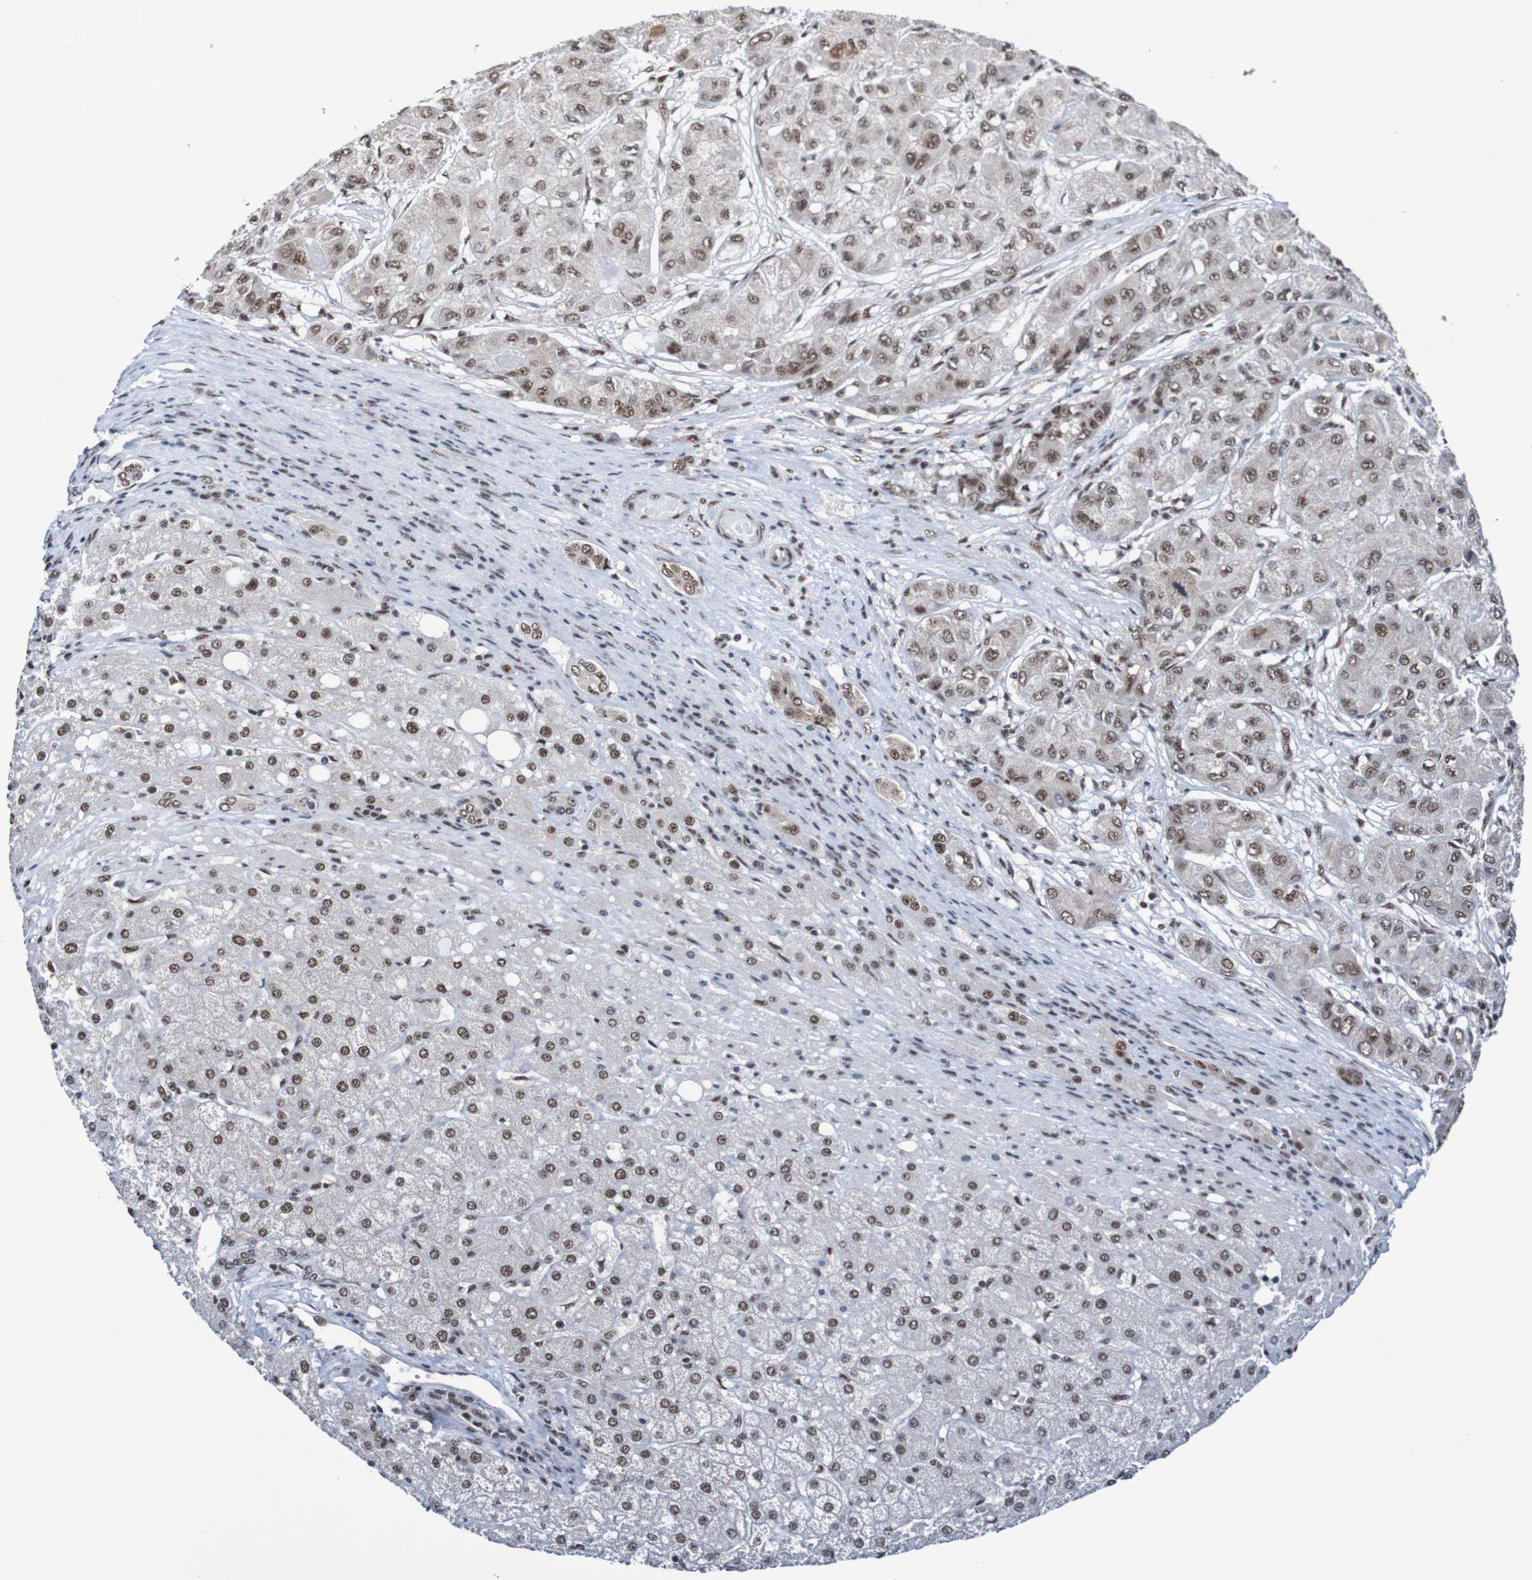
{"staining": {"intensity": "moderate", "quantity": ">75%", "location": "nuclear"}, "tissue": "liver cancer", "cell_type": "Tumor cells", "image_type": "cancer", "snomed": [{"axis": "morphology", "description": "Carcinoma, Hepatocellular, NOS"}, {"axis": "topography", "description": "Liver"}], "caption": "A histopathology image showing moderate nuclear positivity in approximately >75% of tumor cells in liver cancer (hepatocellular carcinoma), as visualized by brown immunohistochemical staining.", "gene": "CDC5L", "patient": {"sex": "male", "age": 80}}